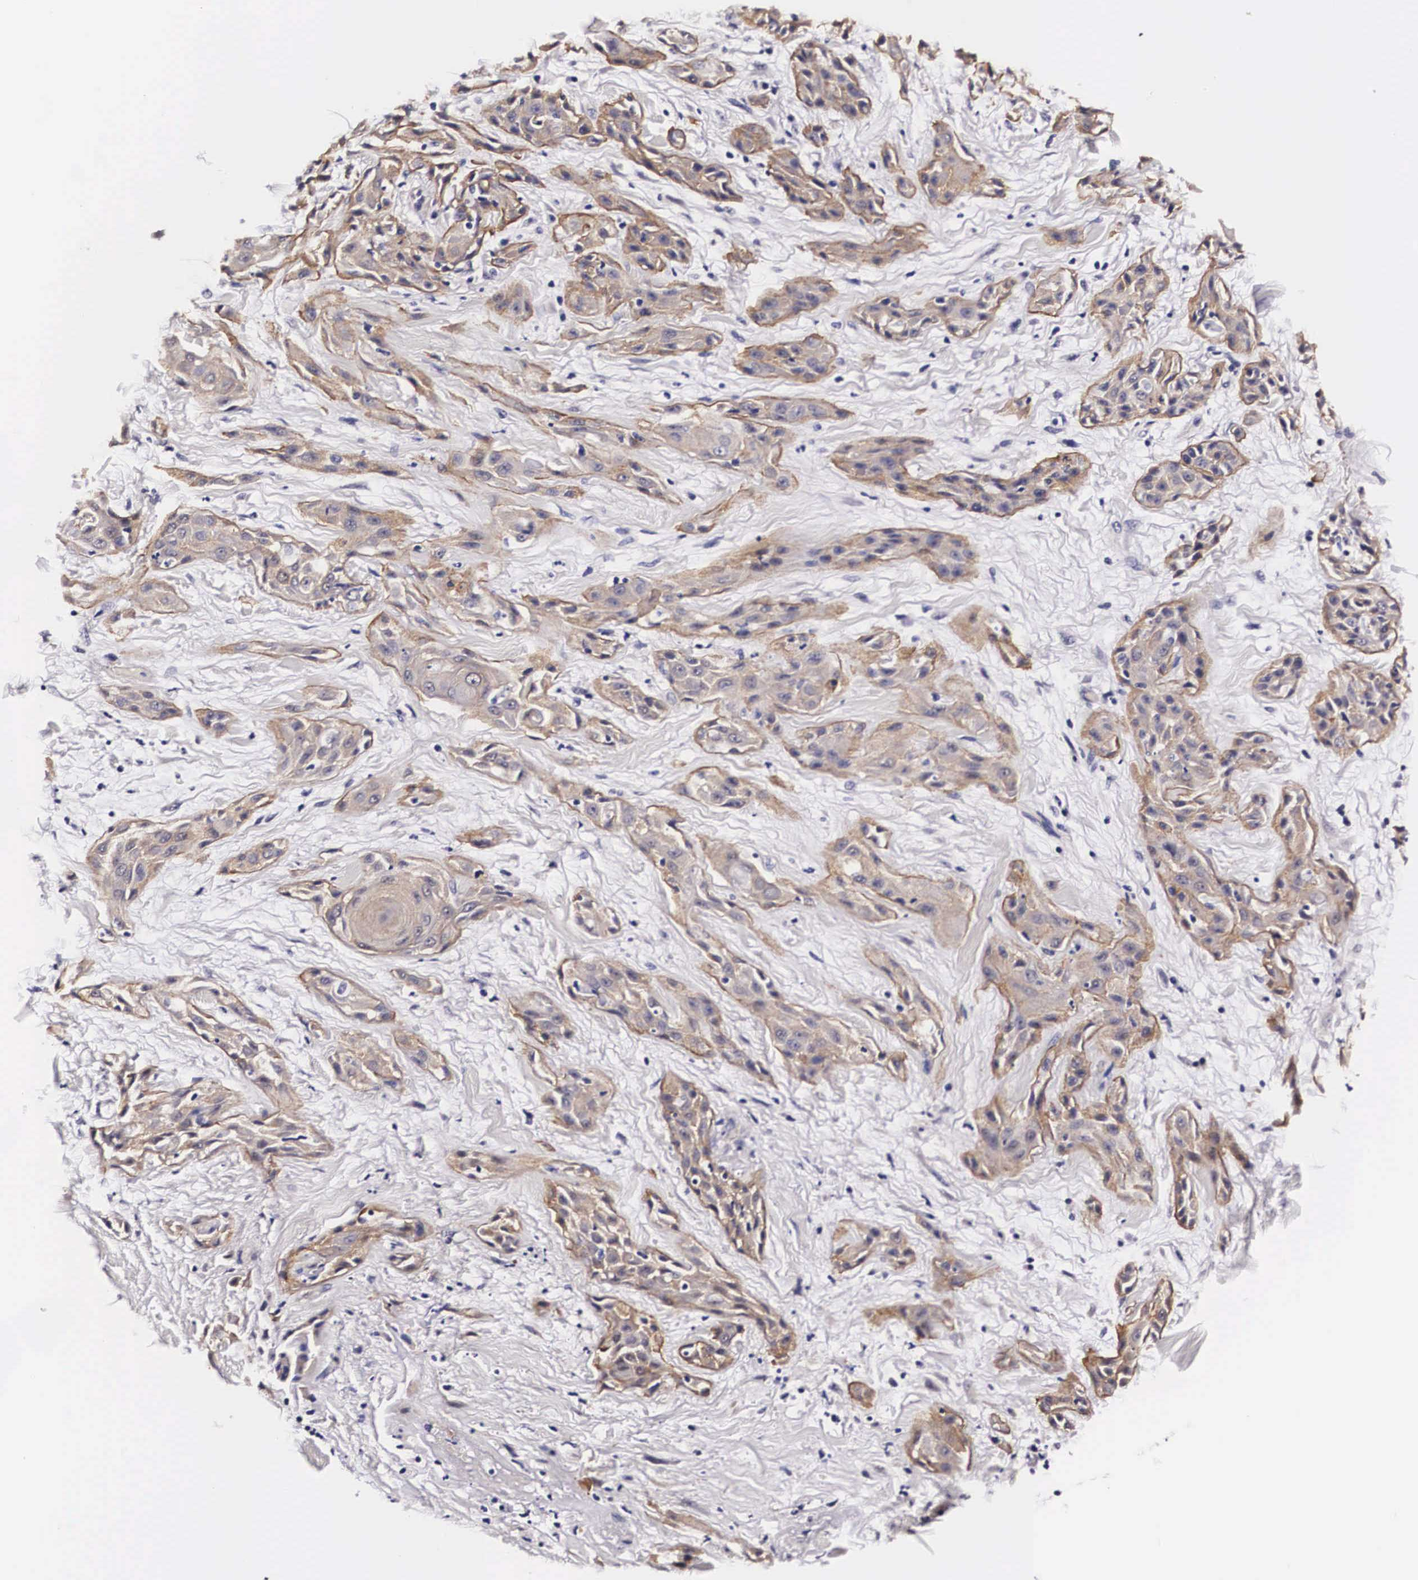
{"staining": {"intensity": "moderate", "quantity": "25%-75%", "location": "cytoplasmic/membranous"}, "tissue": "skin cancer", "cell_type": "Tumor cells", "image_type": "cancer", "snomed": [{"axis": "morphology", "description": "Squamous cell carcinoma, NOS"}, {"axis": "topography", "description": "Skin"}, {"axis": "topography", "description": "Anal"}], "caption": "An IHC image of neoplastic tissue is shown. Protein staining in brown shows moderate cytoplasmic/membranous positivity in squamous cell carcinoma (skin) within tumor cells.", "gene": "PHETA2", "patient": {"sex": "male", "age": 64}}